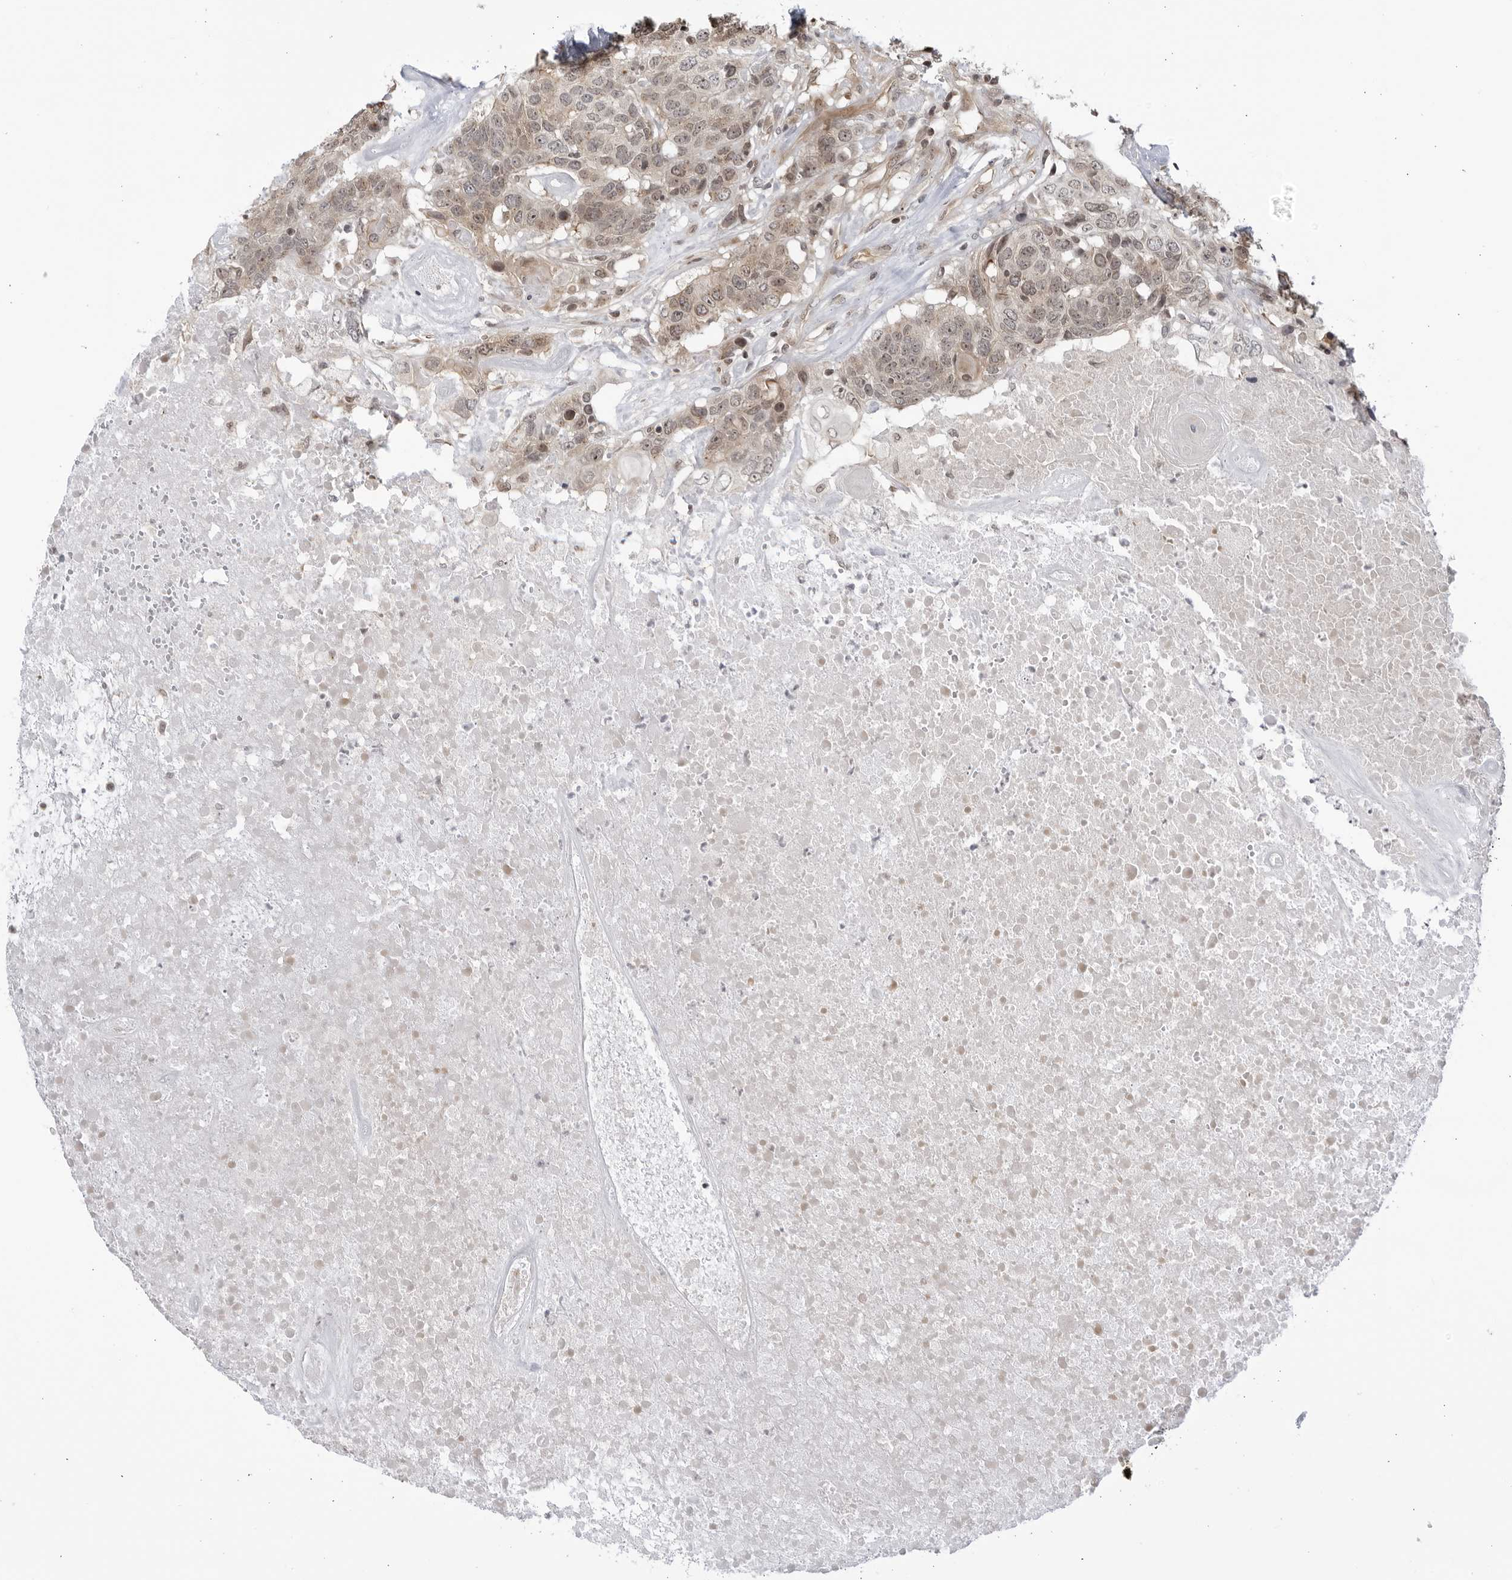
{"staining": {"intensity": "weak", "quantity": ">75%", "location": "cytoplasmic/membranous,nuclear"}, "tissue": "head and neck cancer", "cell_type": "Tumor cells", "image_type": "cancer", "snomed": [{"axis": "morphology", "description": "Squamous cell carcinoma, NOS"}, {"axis": "topography", "description": "Head-Neck"}], "caption": "The image reveals staining of head and neck cancer, revealing weak cytoplasmic/membranous and nuclear protein expression (brown color) within tumor cells. The staining was performed using DAB (3,3'-diaminobenzidine) to visualize the protein expression in brown, while the nuclei were stained in blue with hematoxylin (Magnification: 20x).", "gene": "CNBD1", "patient": {"sex": "male", "age": 66}}